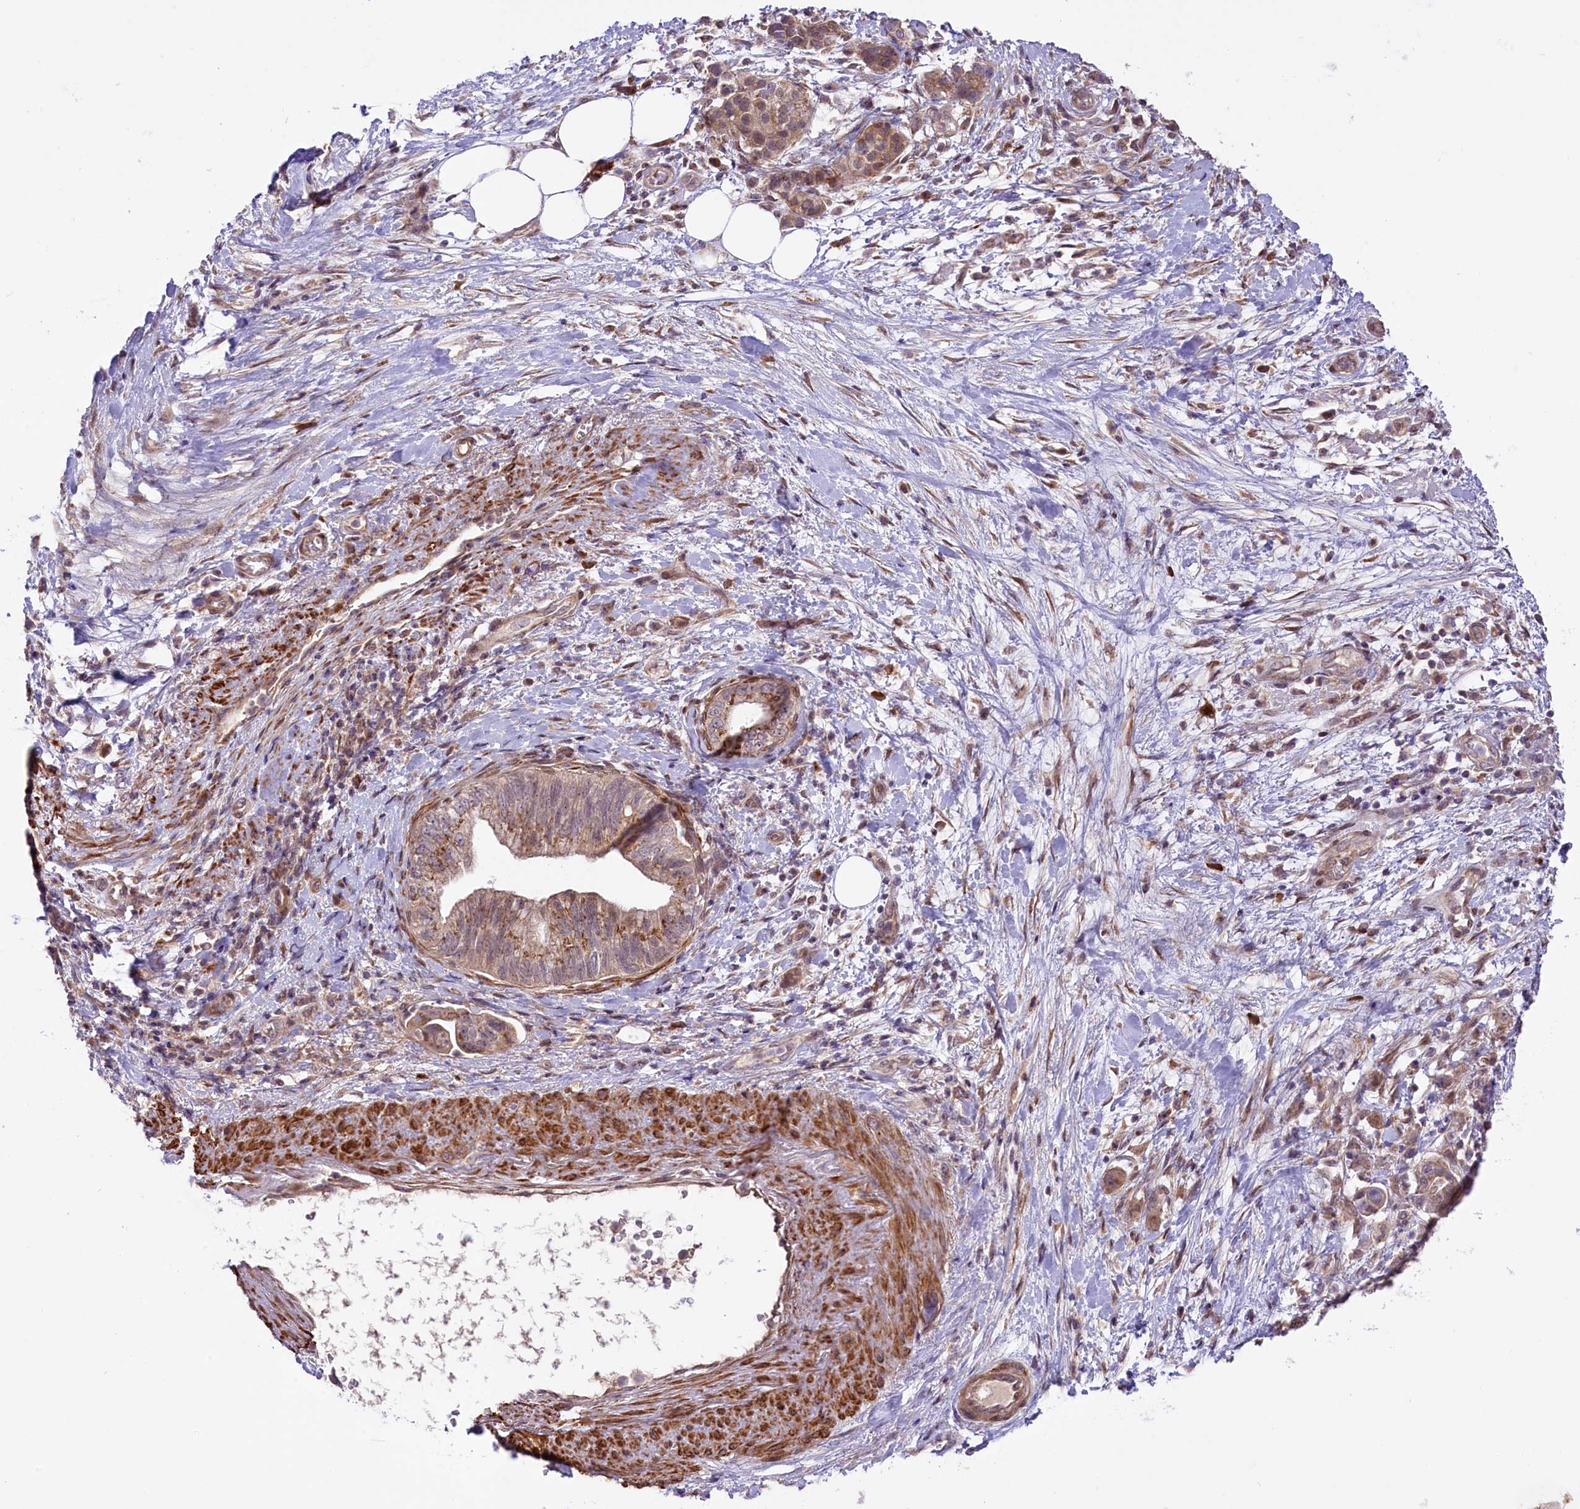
{"staining": {"intensity": "weak", "quantity": ">75%", "location": "cytoplasmic/membranous"}, "tissue": "pancreatic cancer", "cell_type": "Tumor cells", "image_type": "cancer", "snomed": [{"axis": "morphology", "description": "Adenocarcinoma, NOS"}, {"axis": "topography", "description": "Pancreas"}], "caption": "Pancreatic cancer (adenocarcinoma) was stained to show a protein in brown. There is low levels of weak cytoplasmic/membranous expression in approximately >75% of tumor cells.", "gene": "HDAC5", "patient": {"sex": "female", "age": 73}}